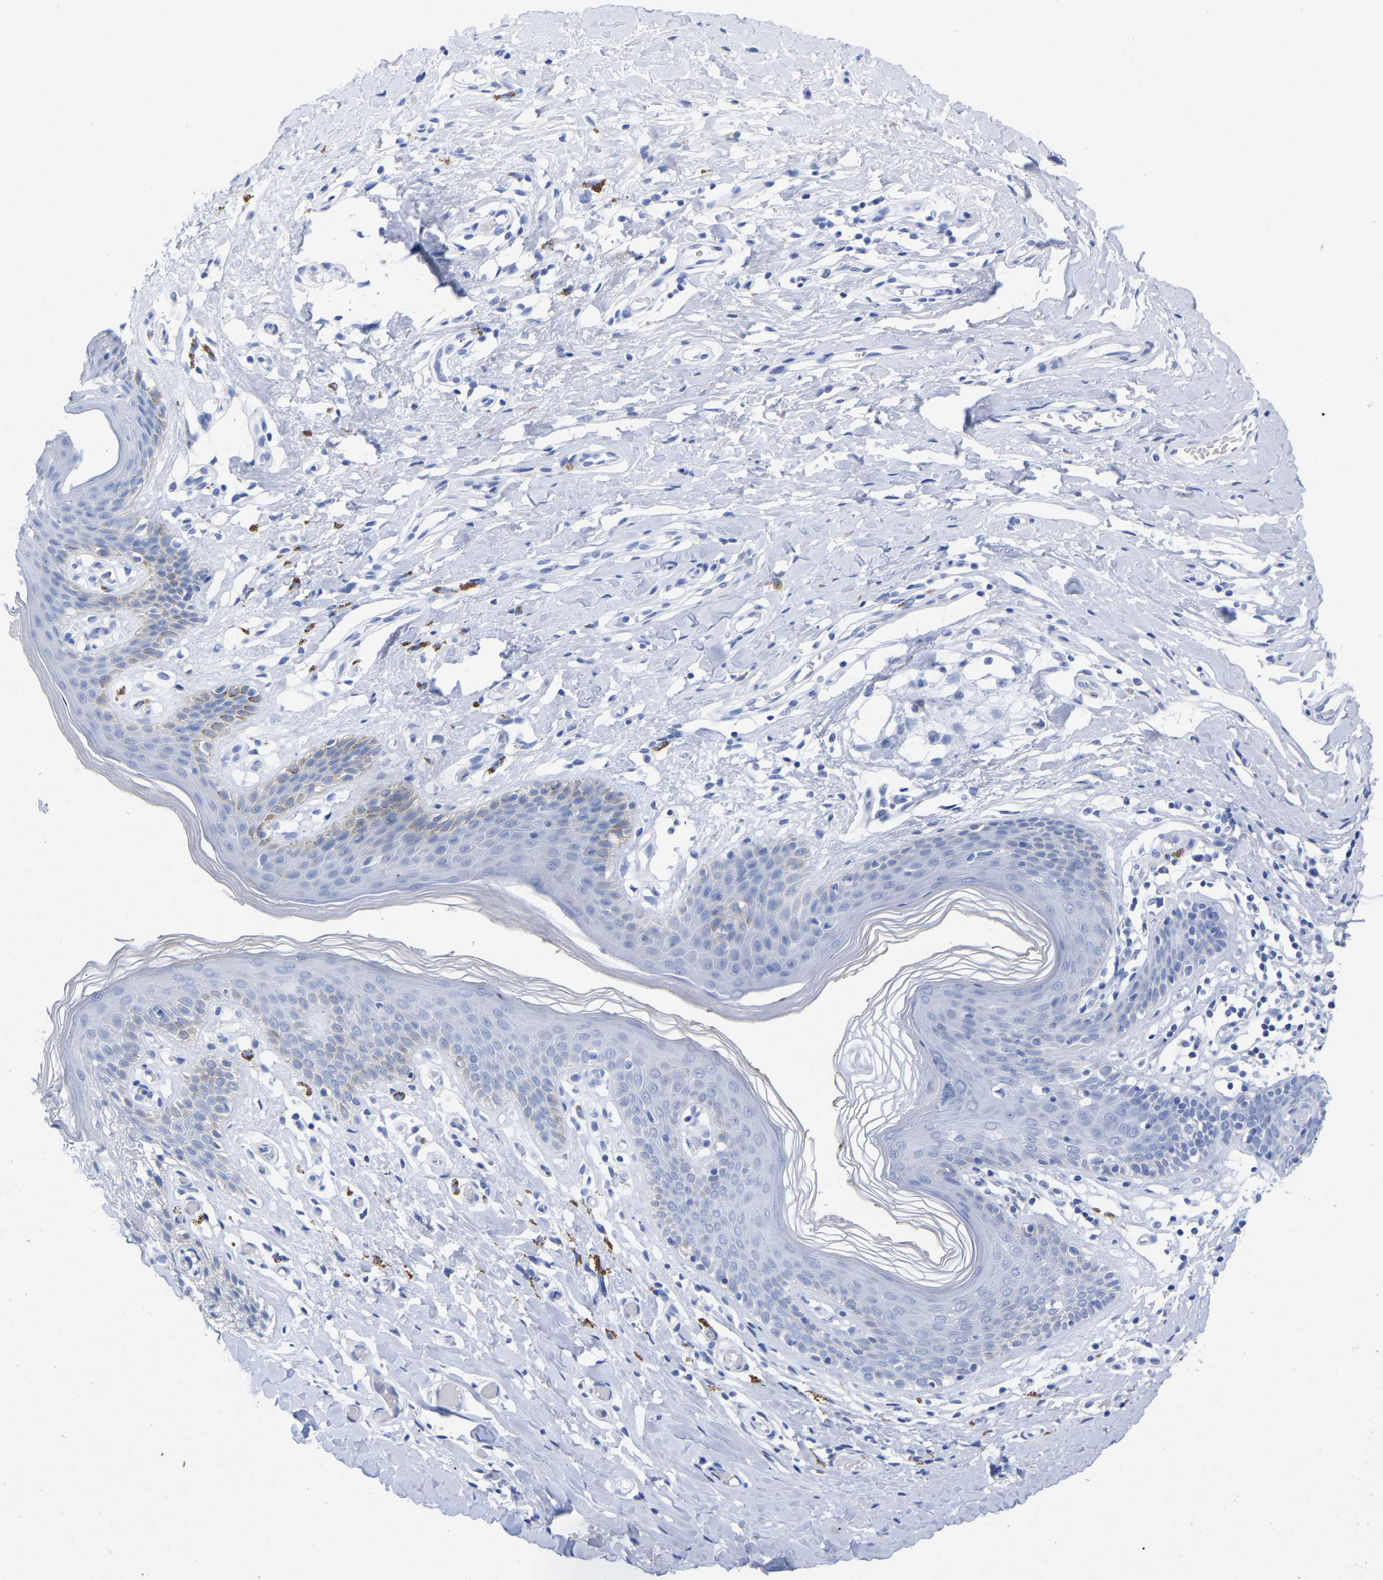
{"staining": {"intensity": "weak", "quantity": "<25%", "location": "cytoplasmic/membranous"}, "tissue": "skin", "cell_type": "Epidermal cells", "image_type": "normal", "snomed": [{"axis": "morphology", "description": "Normal tissue, NOS"}, {"axis": "topography", "description": "Vulva"}], "caption": "High power microscopy image of an immunohistochemistry micrograph of normal skin, revealing no significant staining in epidermal cells. Brightfield microscopy of immunohistochemistry (IHC) stained with DAB (brown) and hematoxylin (blue), captured at high magnification.", "gene": "HAPLN1", "patient": {"sex": "female", "age": 66}}